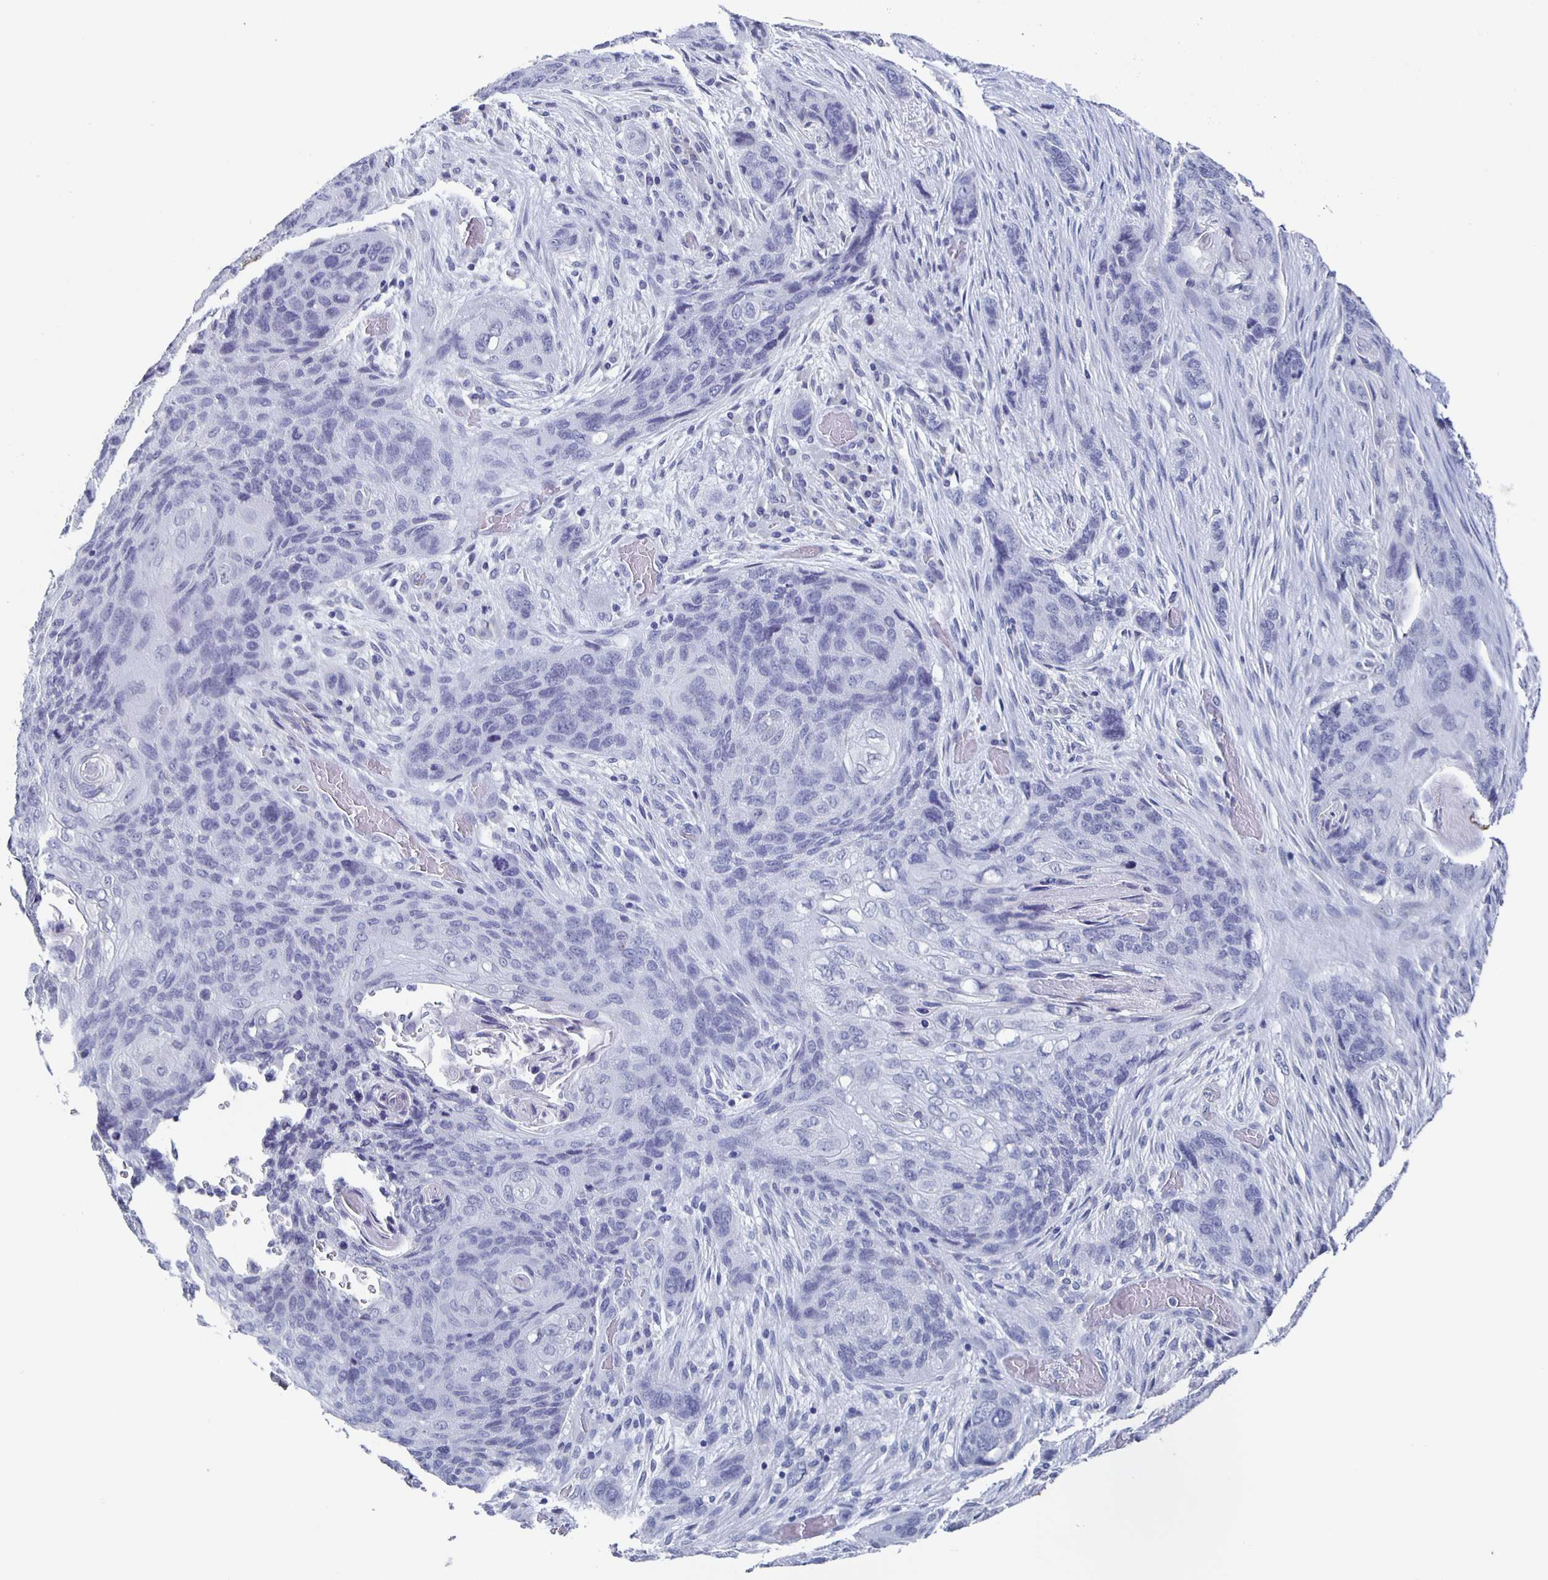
{"staining": {"intensity": "negative", "quantity": "none", "location": "none"}, "tissue": "lung cancer", "cell_type": "Tumor cells", "image_type": "cancer", "snomed": [{"axis": "morphology", "description": "Squamous cell carcinoma, NOS"}, {"axis": "morphology", "description": "Squamous cell carcinoma, metastatic, NOS"}, {"axis": "topography", "description": "Lymph node"}, {"axis": "topography", "description": "Lung"}], "caption": "Immunohistochemistry (IHC) of squamous cell carcinoma (lung) reveals no positivity in tumor cells.", "gene": "CCDC17", "patient": {"sex": "male", "age": 41}}